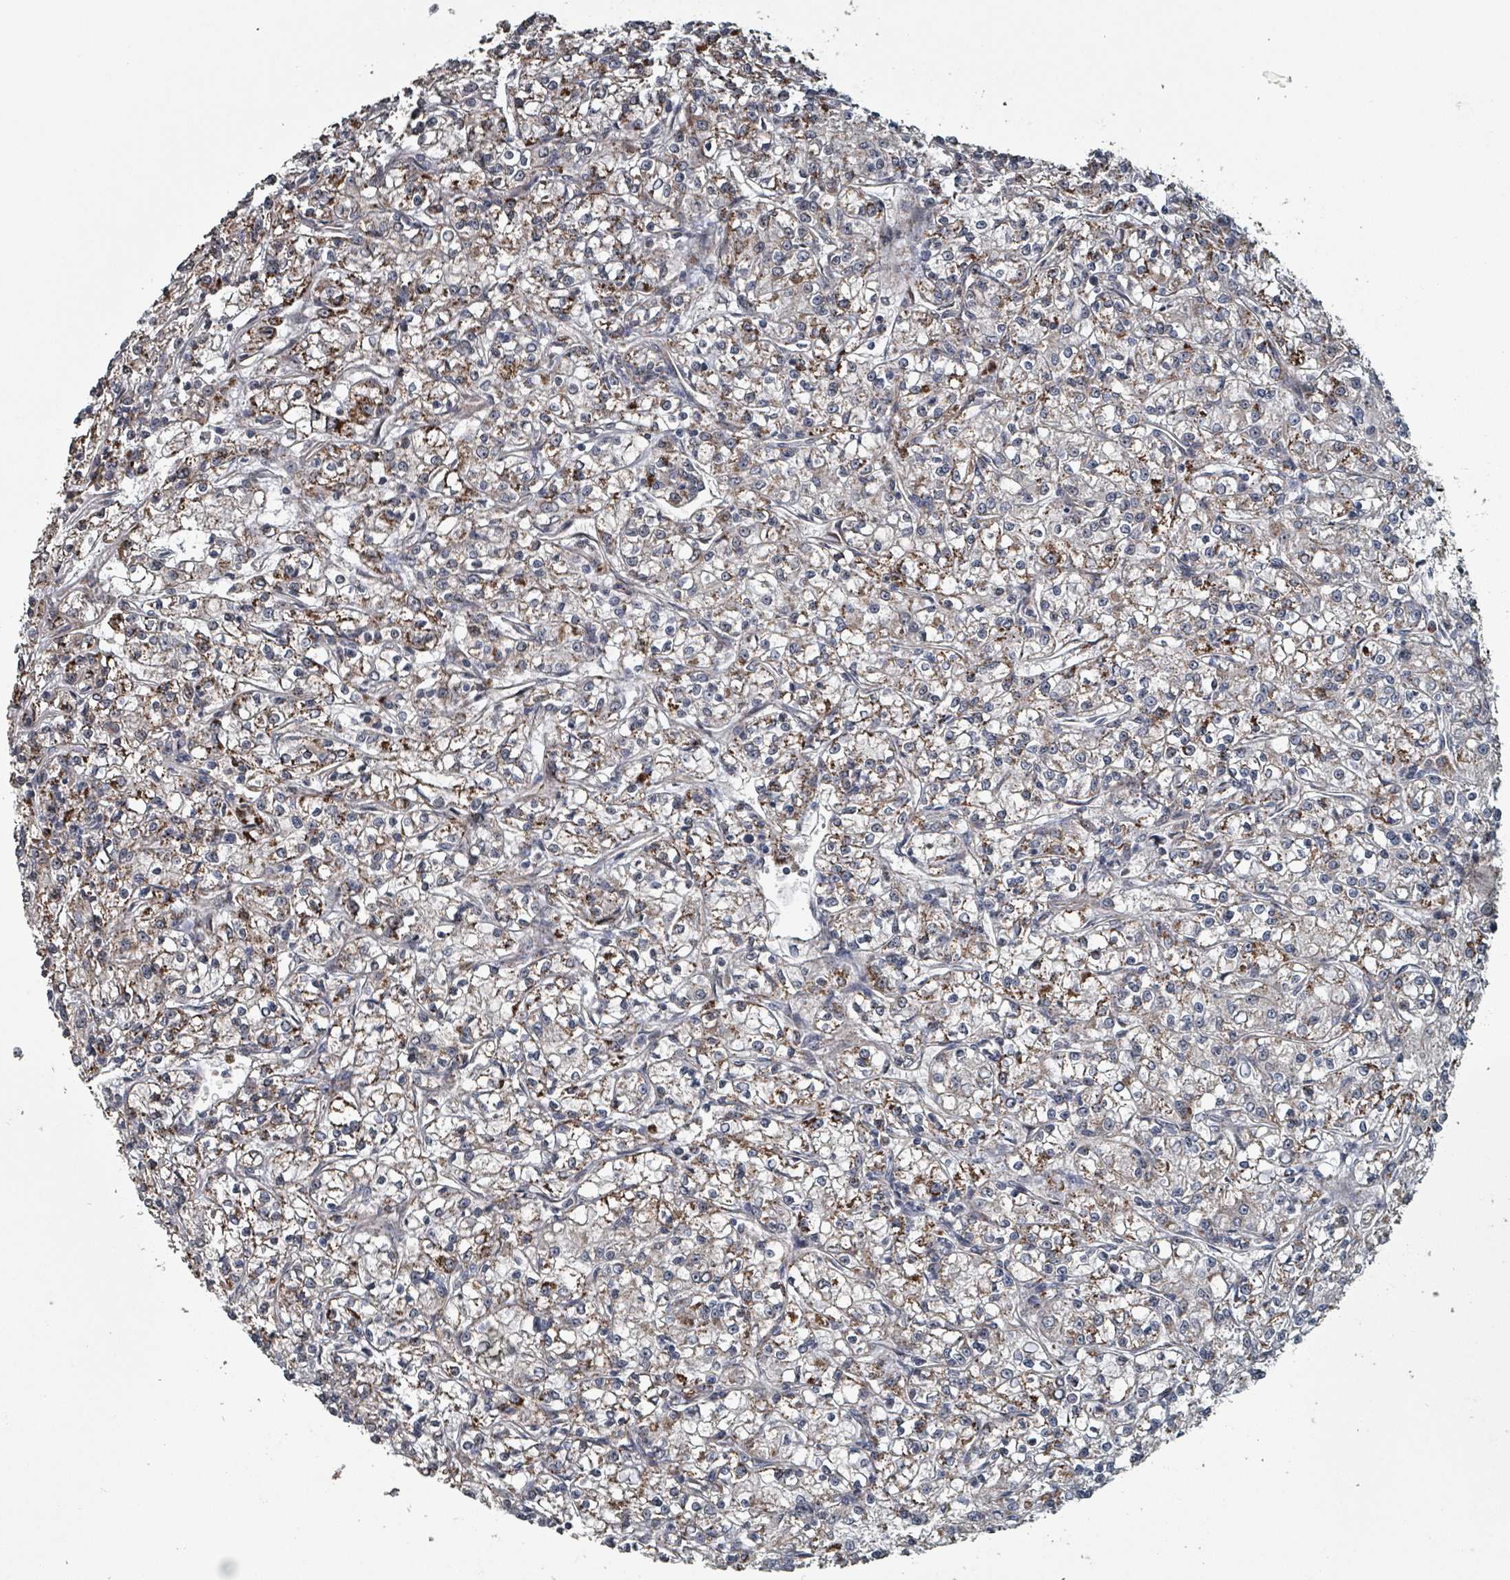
{"staining": {"intensity": "strong", "quantity": "25%-75%", "location": "cytoplasmic/membranous"}, "tissue": "renal cancer", "cell_type": "Tumor cells", "image_type": "cancer", "snomed": [{"axis": "morphology", "description": "Adenocarcinoma, NOS"}, {"axis": "topography", "description": "Kidney"}], "caption": "Tumor cells reveal high levels of strong cytoplasmic/membranous staining in about 25%-75% of cells in human adenocarcinoma (renal).", "gene": "MRPL4", "patient": {"sex": "female", "age": 59}}